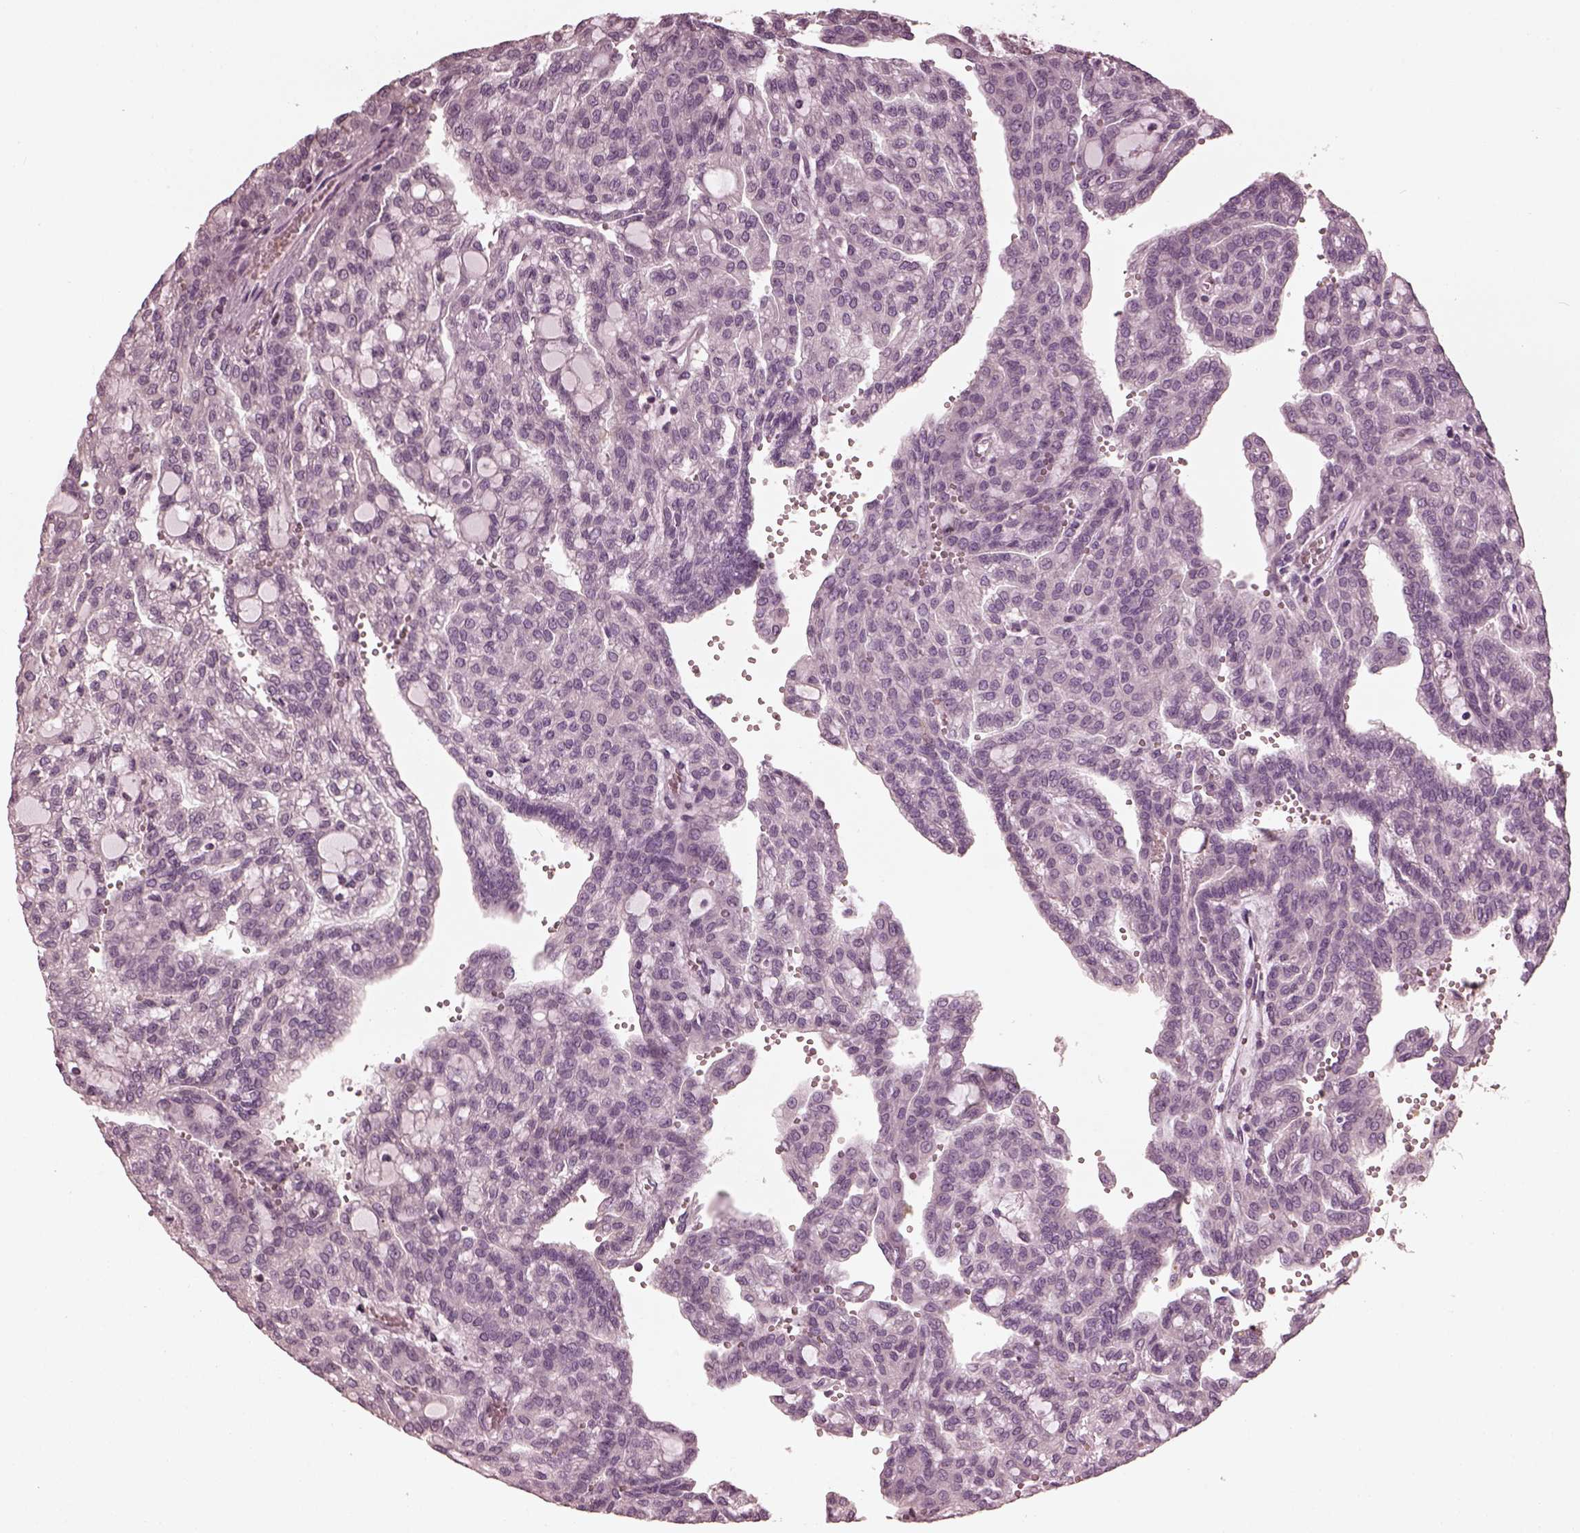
{"staining": {"intensity": "negative", "quantity": "none", "location": "none"}, "tissue": "renal cancer", "cell_type": "Tumor cells", "image_type": "cancer", "snomed": [{"axis": "morphology", "description": "Adenocarcinoma, NOS"}, {"axis": "topography", "description": "Kidney"}], "caption": "Renal cancer was stained to show a protein in brown. There is no significant positivity in tumor cells.", "gene": "PSTPIP2", "patient": {"sex": "male", "age": 63}}